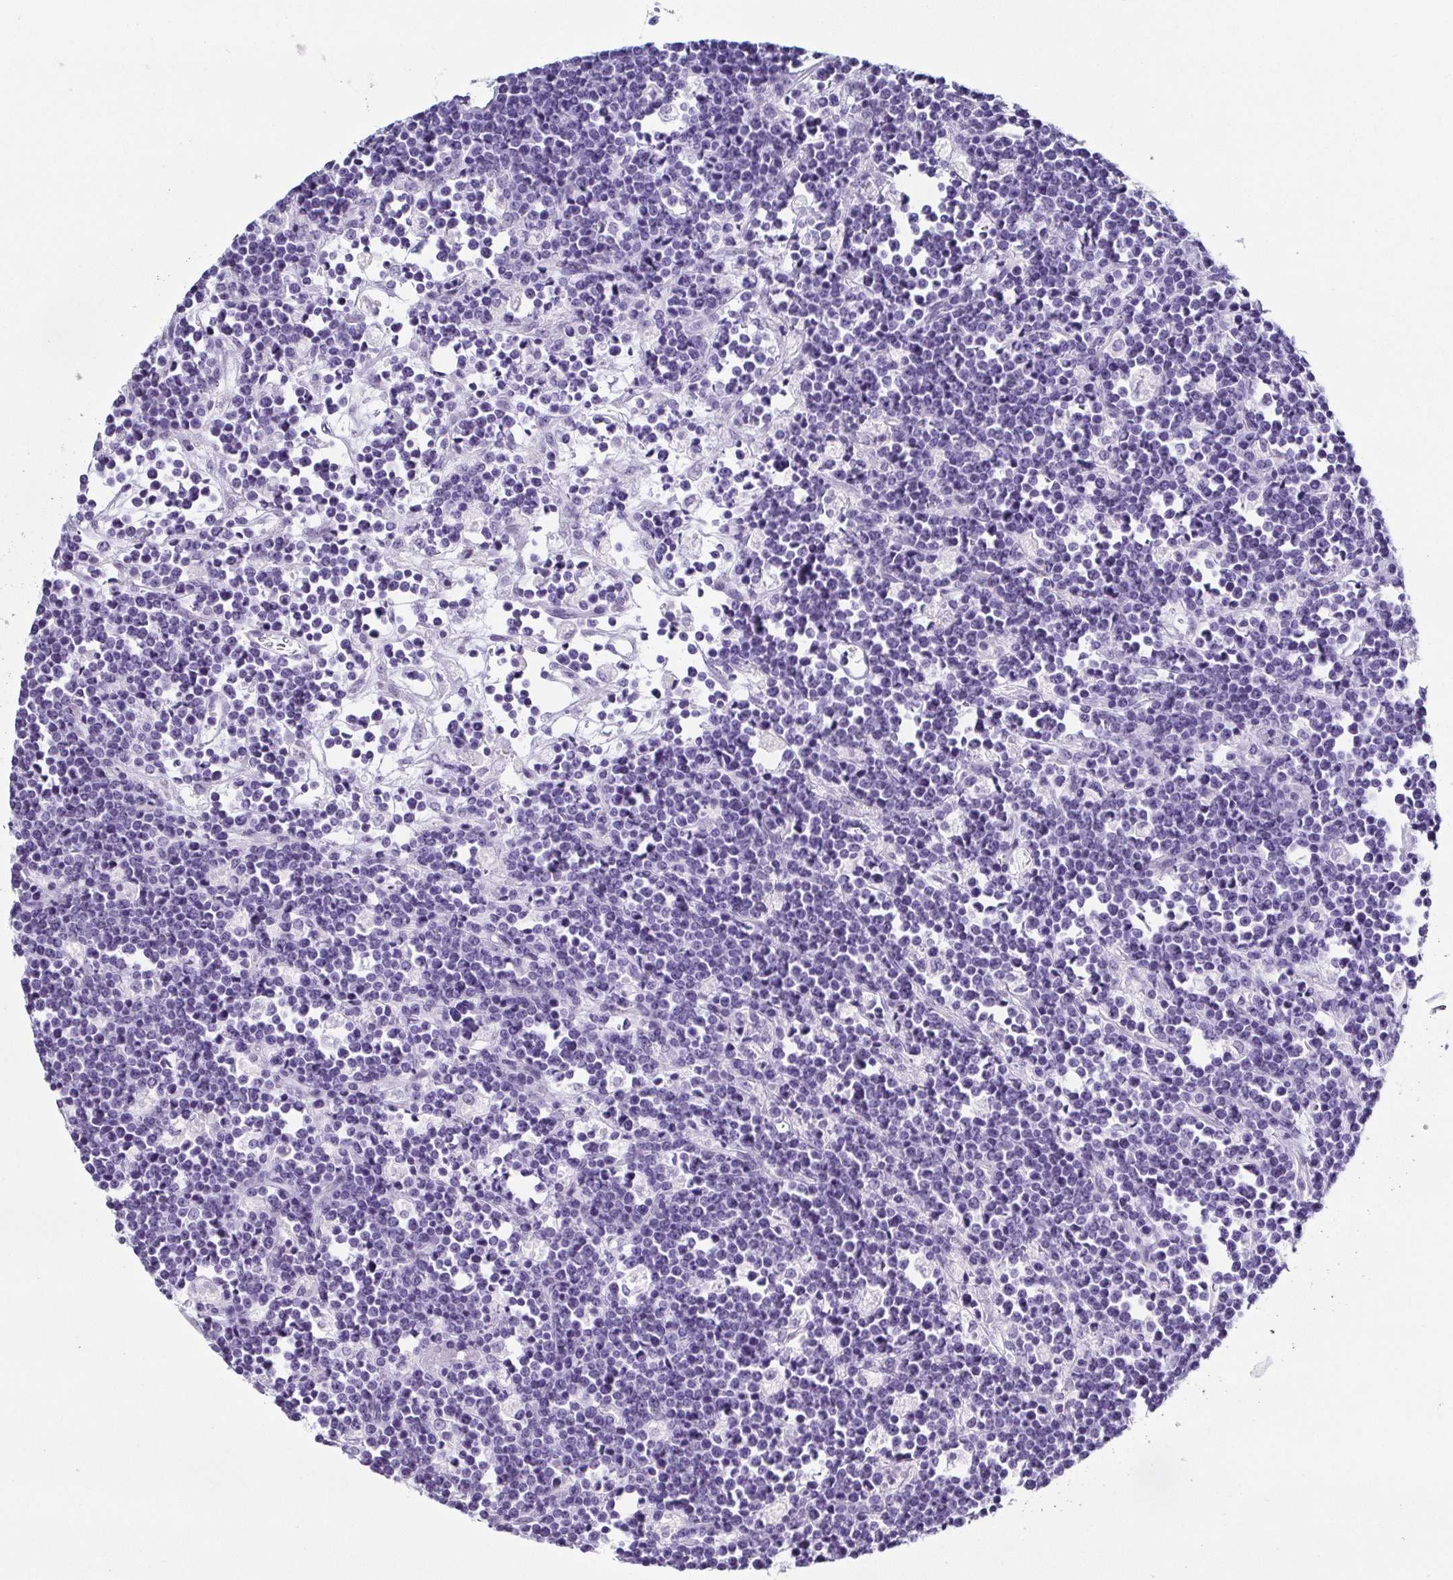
{"staining": {"intensity": "negative", "quantity": "none", "location": "none"}, "tissue": "lymphoma", "cell_type": "Tumor cells", "image_type": "cancer", "snomed": [{"axis": "morphology", "description": "Malignant lymphoma, non-Hodgkin's type, High grade"}, {"axis": "topography", "description": "Ovary"}], "caption": "This image is of malignant lymphoma, non-Hodgkin's type (high-grade) stained with IHC to label a protein in brown with the nuclei are counter-stained blue. There is no positivity in tumor cells. (DAB IHC visualized using brightfield microscopy, high magnification).", "gene": "TNNT2", "patient": {"sex": "female", "age": 56}}